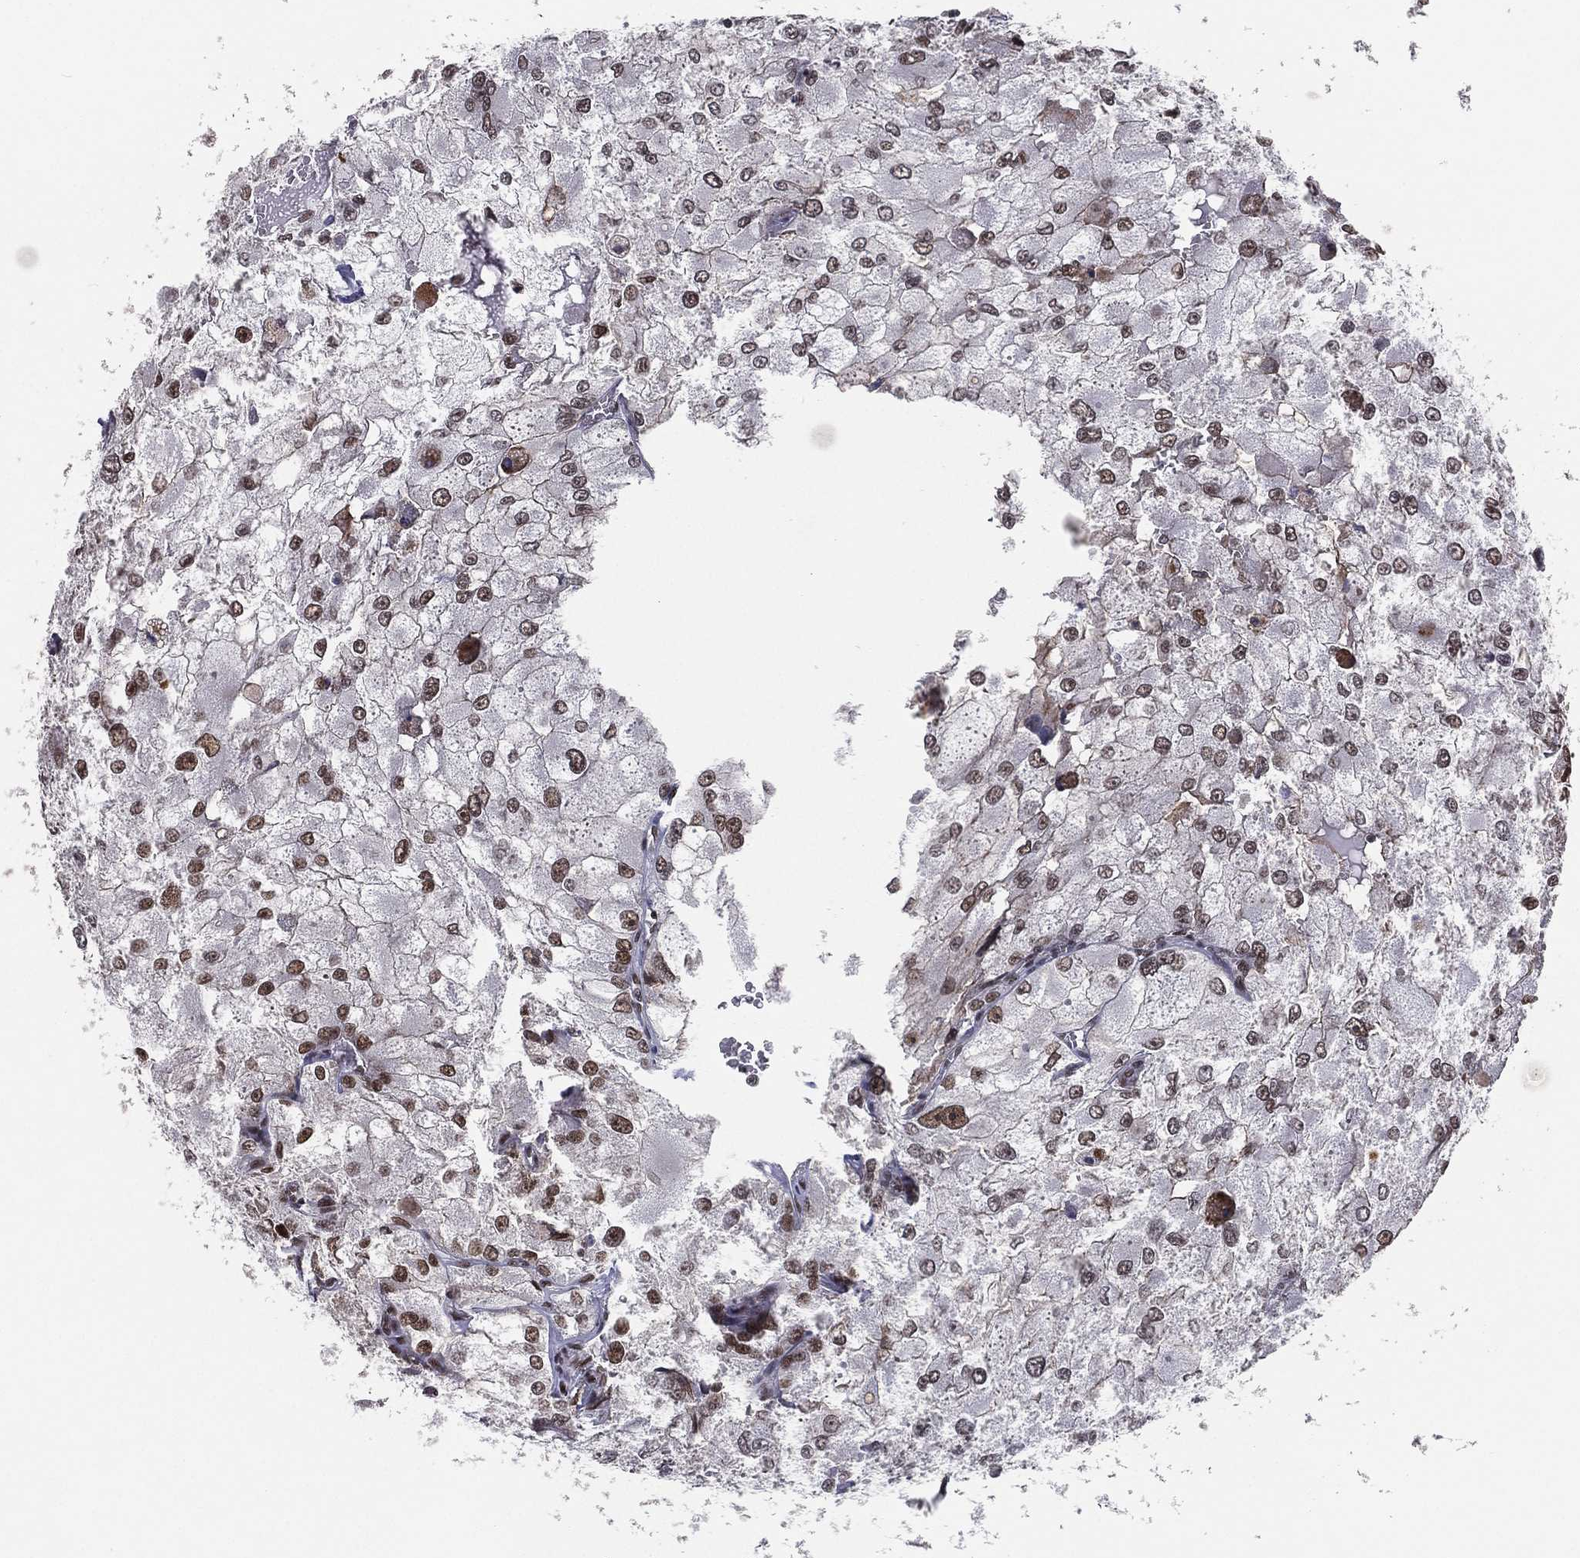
{"staining": {"intensity": "moderate", "quantity": "25%-75%", "location": "nuclear"}, "tissue": "renal cancer", "cell_type": "Tumor cells", "image_type": "cancer", "snomed": [{"axis": "morphology", "description": "Adenocarcinoma, NOS"}, {"axis": "topography", "description": "Kidney"}], "caption": "IHC micrograph of neoplastic tissue: renal cancer (adenocarcinoma) stained using immunohistochemistry (IHC) shows medium levels of moderate protein expression localized specifically in the nuclear of tumor cells, appearing as a nuclear brown color.", "gene": "GPALPP1", "patient": {"sex": "female", "age": 70}}